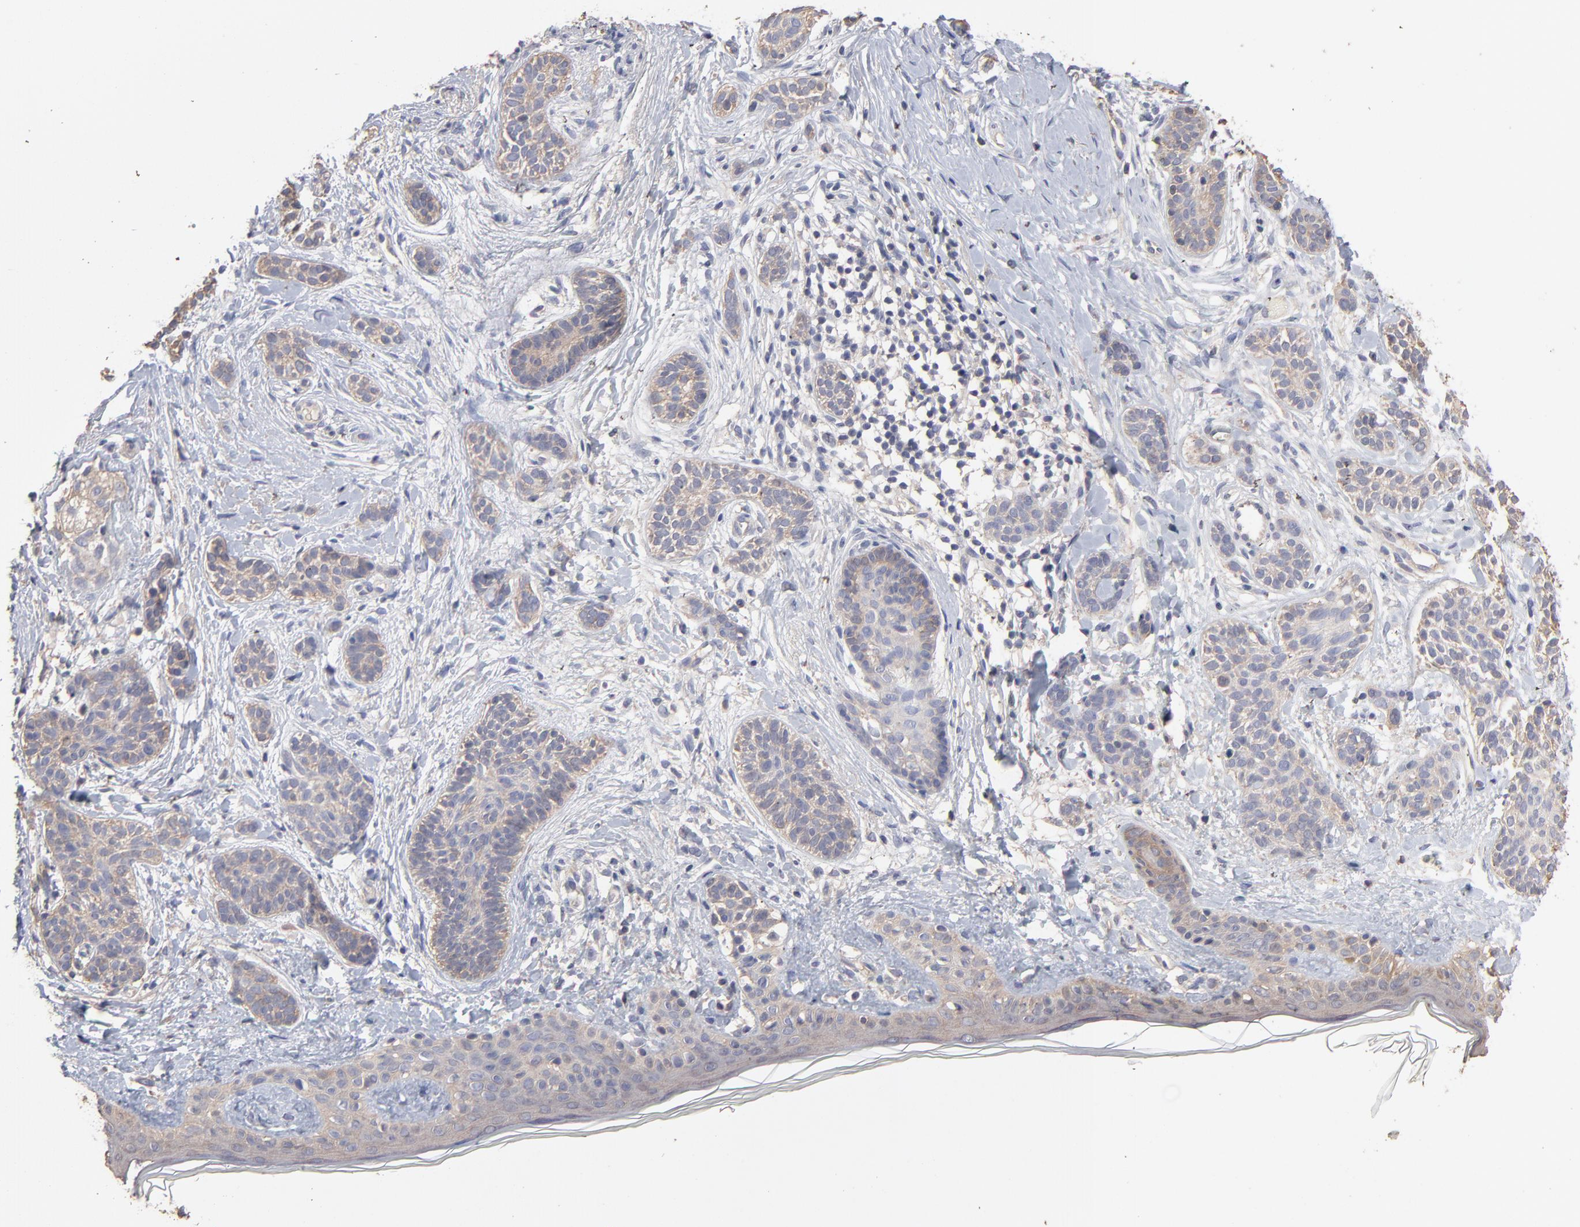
{"staining": {"intensity": "moderate", "quantity": ">75%", "location": "cytoplasmic/membranous"}, "tissue": "skin cancer", "cell_type": "Tumor cells", "image_type": "cancer", "snomed": [{"axis": "morphology", "description": "Normal tissue, NOS"}, {"axis": "morphology", "description": "Basal cell carcinoma"}, {"axis": "topography", "description": "Skin"}], "caption": "A histopathology image of skin cancer (basal cell carcinoma) stained for a protein shows moderate cytoplasmic/membranous brown staining in tumor cells.", "gene": "TANGO2", "patient": {"sex": "male", "age": 63}}